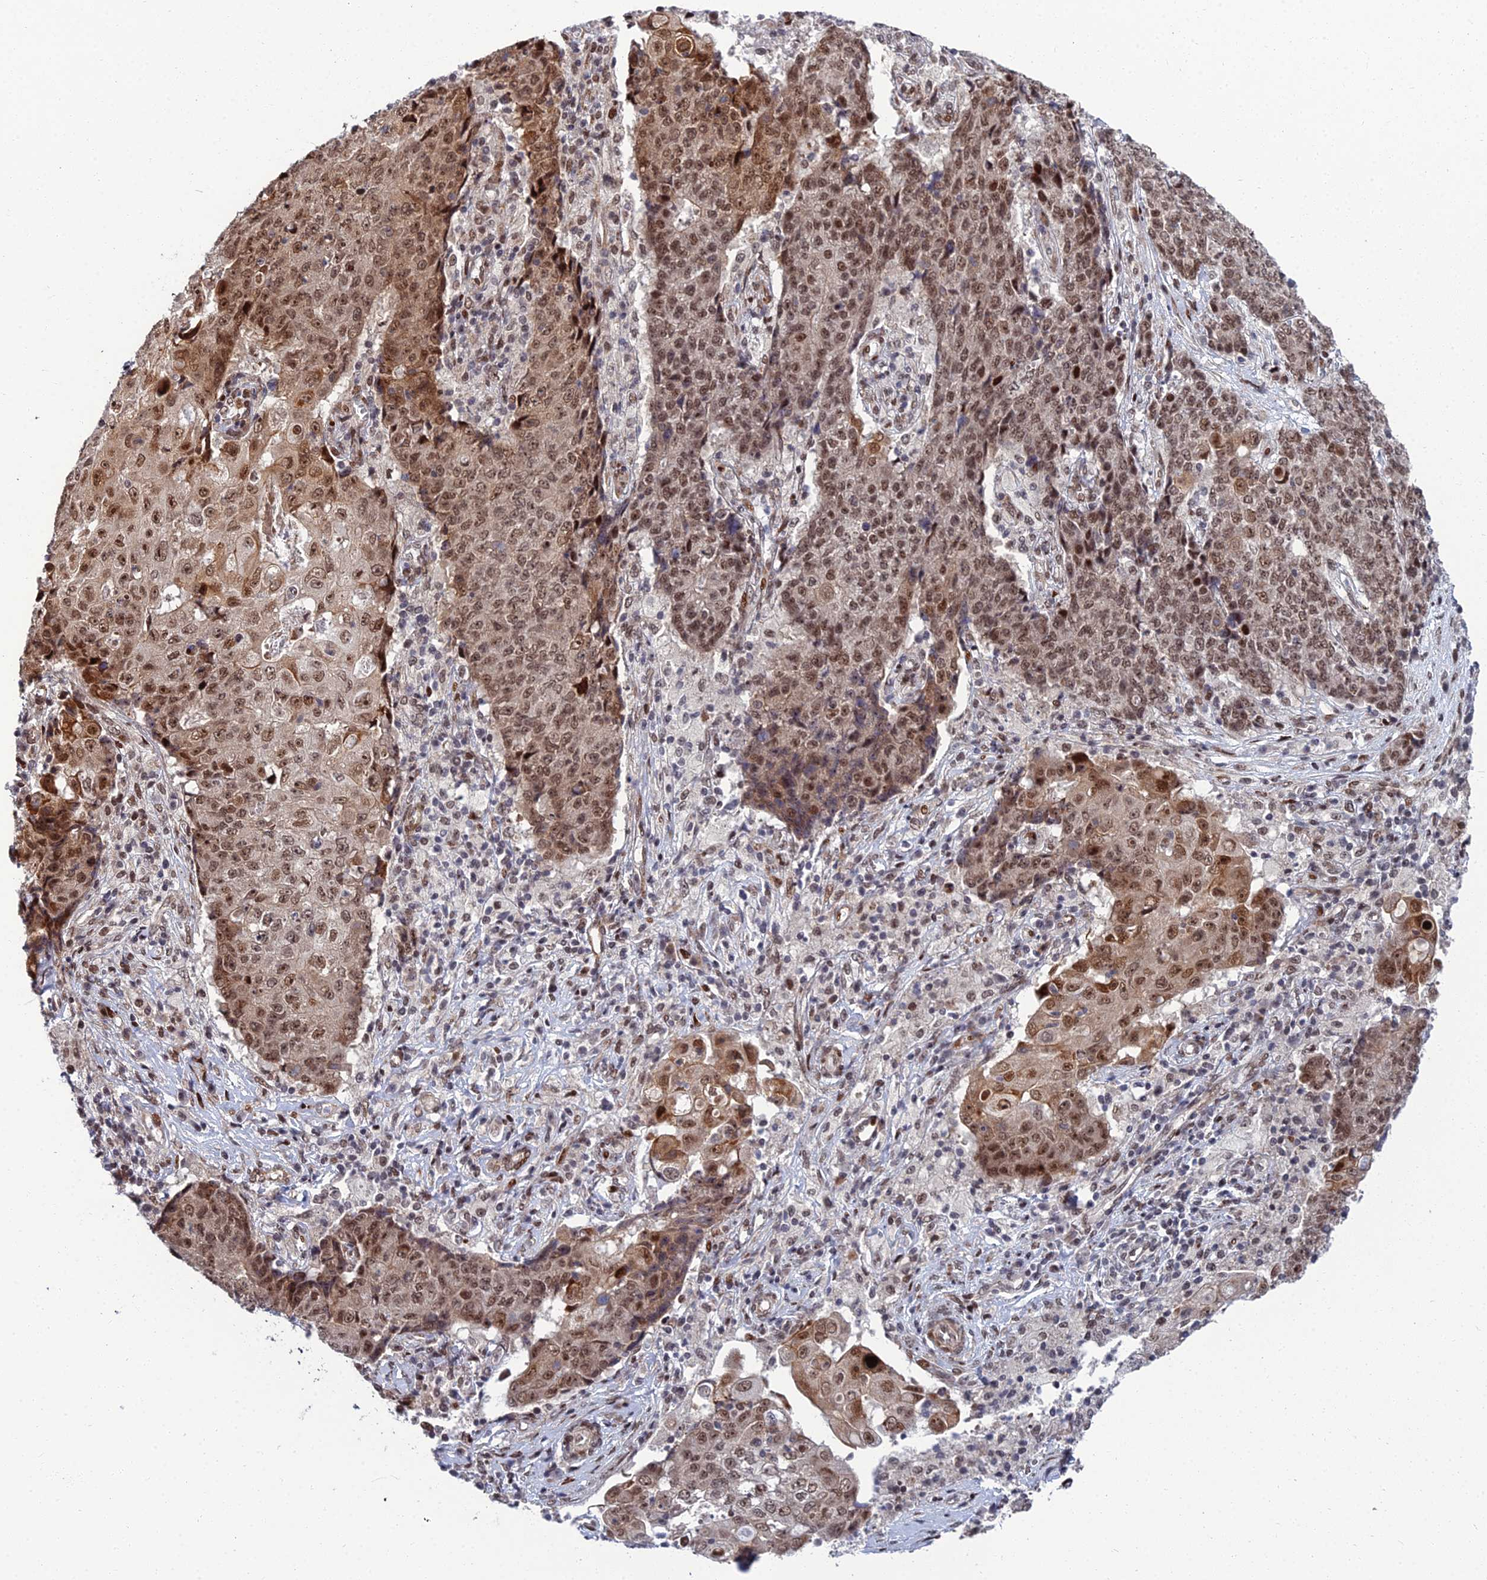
{"staining": {"intensity": "moderate", "quantity": ">75%", "location": "cytoplasmic/membranous,nuclear"}, "tissue": "ovarian cancer", "cell_type": "Tumor cells", "image_type": "cancer", "snomed": [{"axis": "morphology", "description": "Carcinoma, endometroid"}, {"axis": "topography", "description": "Ovary"}], "caption": "Protein staining of endometroid carcinoma (ovarian) tissue shows moderate cytoplasmic/membranous and nuclear staining in about >75% of tumor cells.", "gene": "ZNF668", "patient": {"sex": "female", "age": 42}}